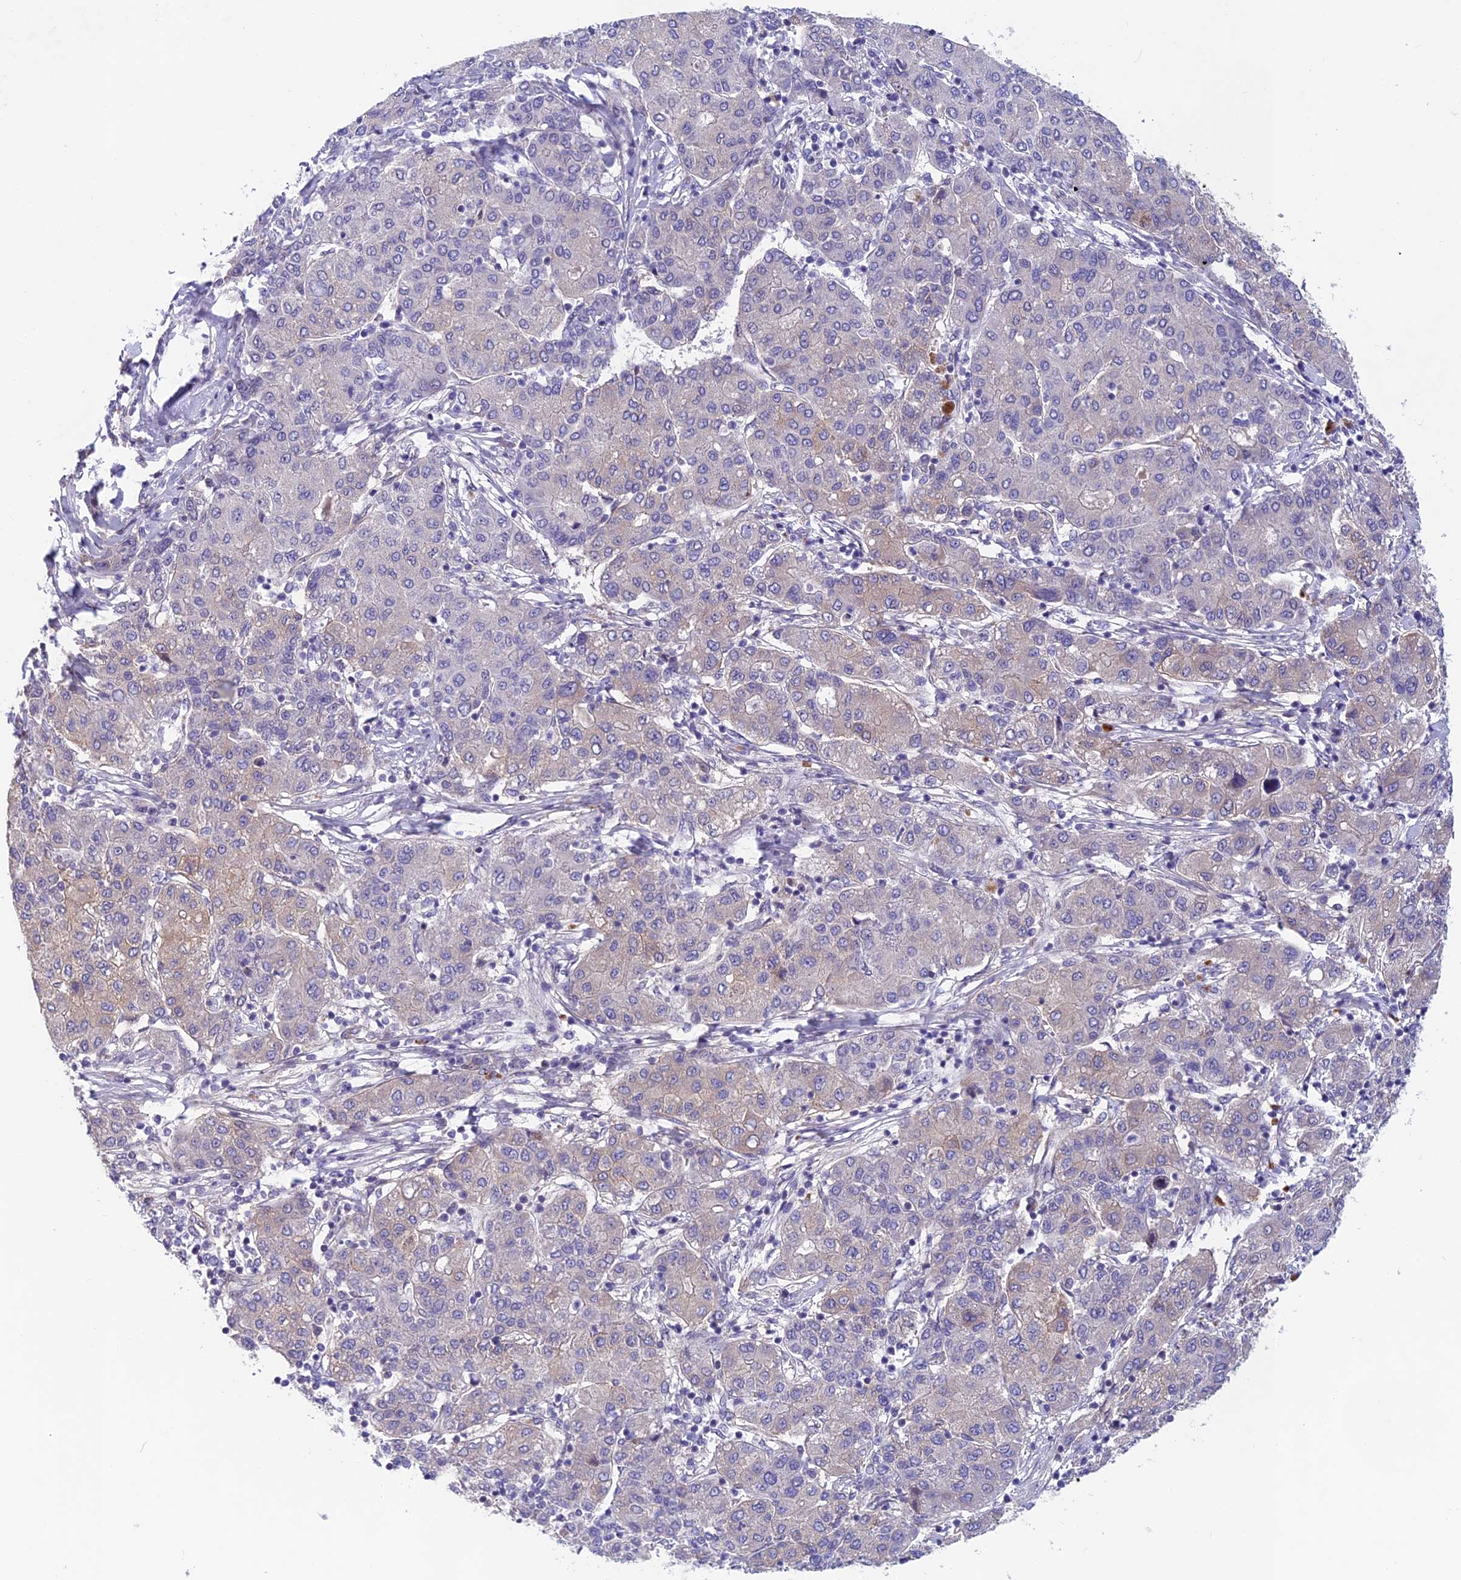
{"staining": {"intensity": "weak", "quantity": "<25%", "location": "cytoplasmic/membranous"}, "tissue": "liver cancer", "cell_type": "Tumor cells", "image_type": "cancer", "snomed": [{"axis": "morphology", "description": "Carcinoma, Hepatocellular, NOS"}, {"axis": "topography", "description": "Liver"}], "caption": "The photomicrograph reveals no staining of tumor cells in hepatocellular carcinoma (liver). (Brightfield microscopy of DAB (3,3'-diaminobenzidine) IHC at high magnification).", "gene": "FKBPL", "patient": {"sex": "male", "age": 65}}